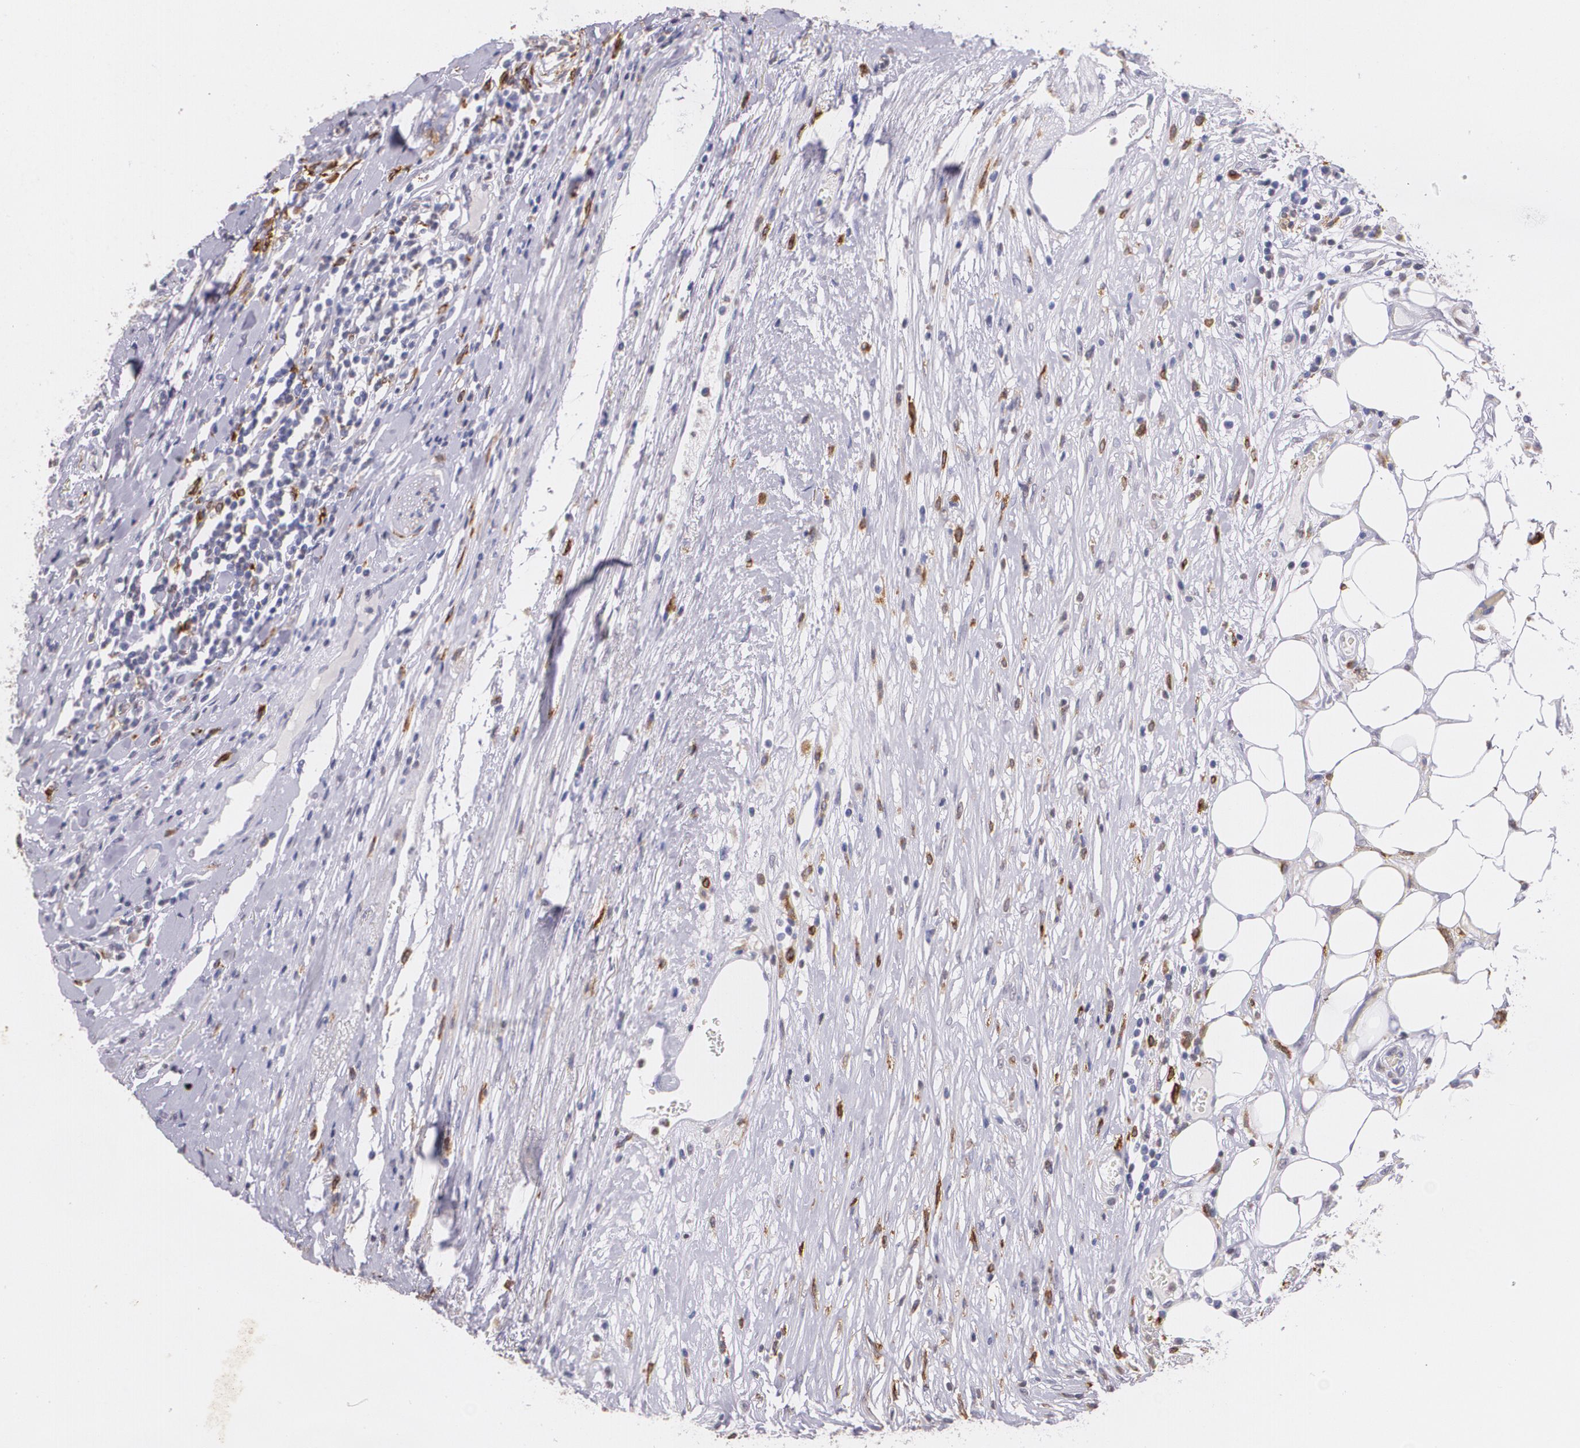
{"staining": {"intensity": "negative", "quantity": "none", "location": "none"}, "tissue": "colorectal cancer", "cell_type": "Tumor cells", "image_type": "cancer", "snomed": [{"axis": "morphology", "description": "Adenocarcinoma, NOS"}, {"axis": "topography", "description": "Colon"}], "caption": "Immunohistochemistry (IHC) of colorectal cancer (adenocarcinoma) reveals no expression in tumor cells.", "gene": "RTN1", "patient": {"sex": "female", "age": 53}}